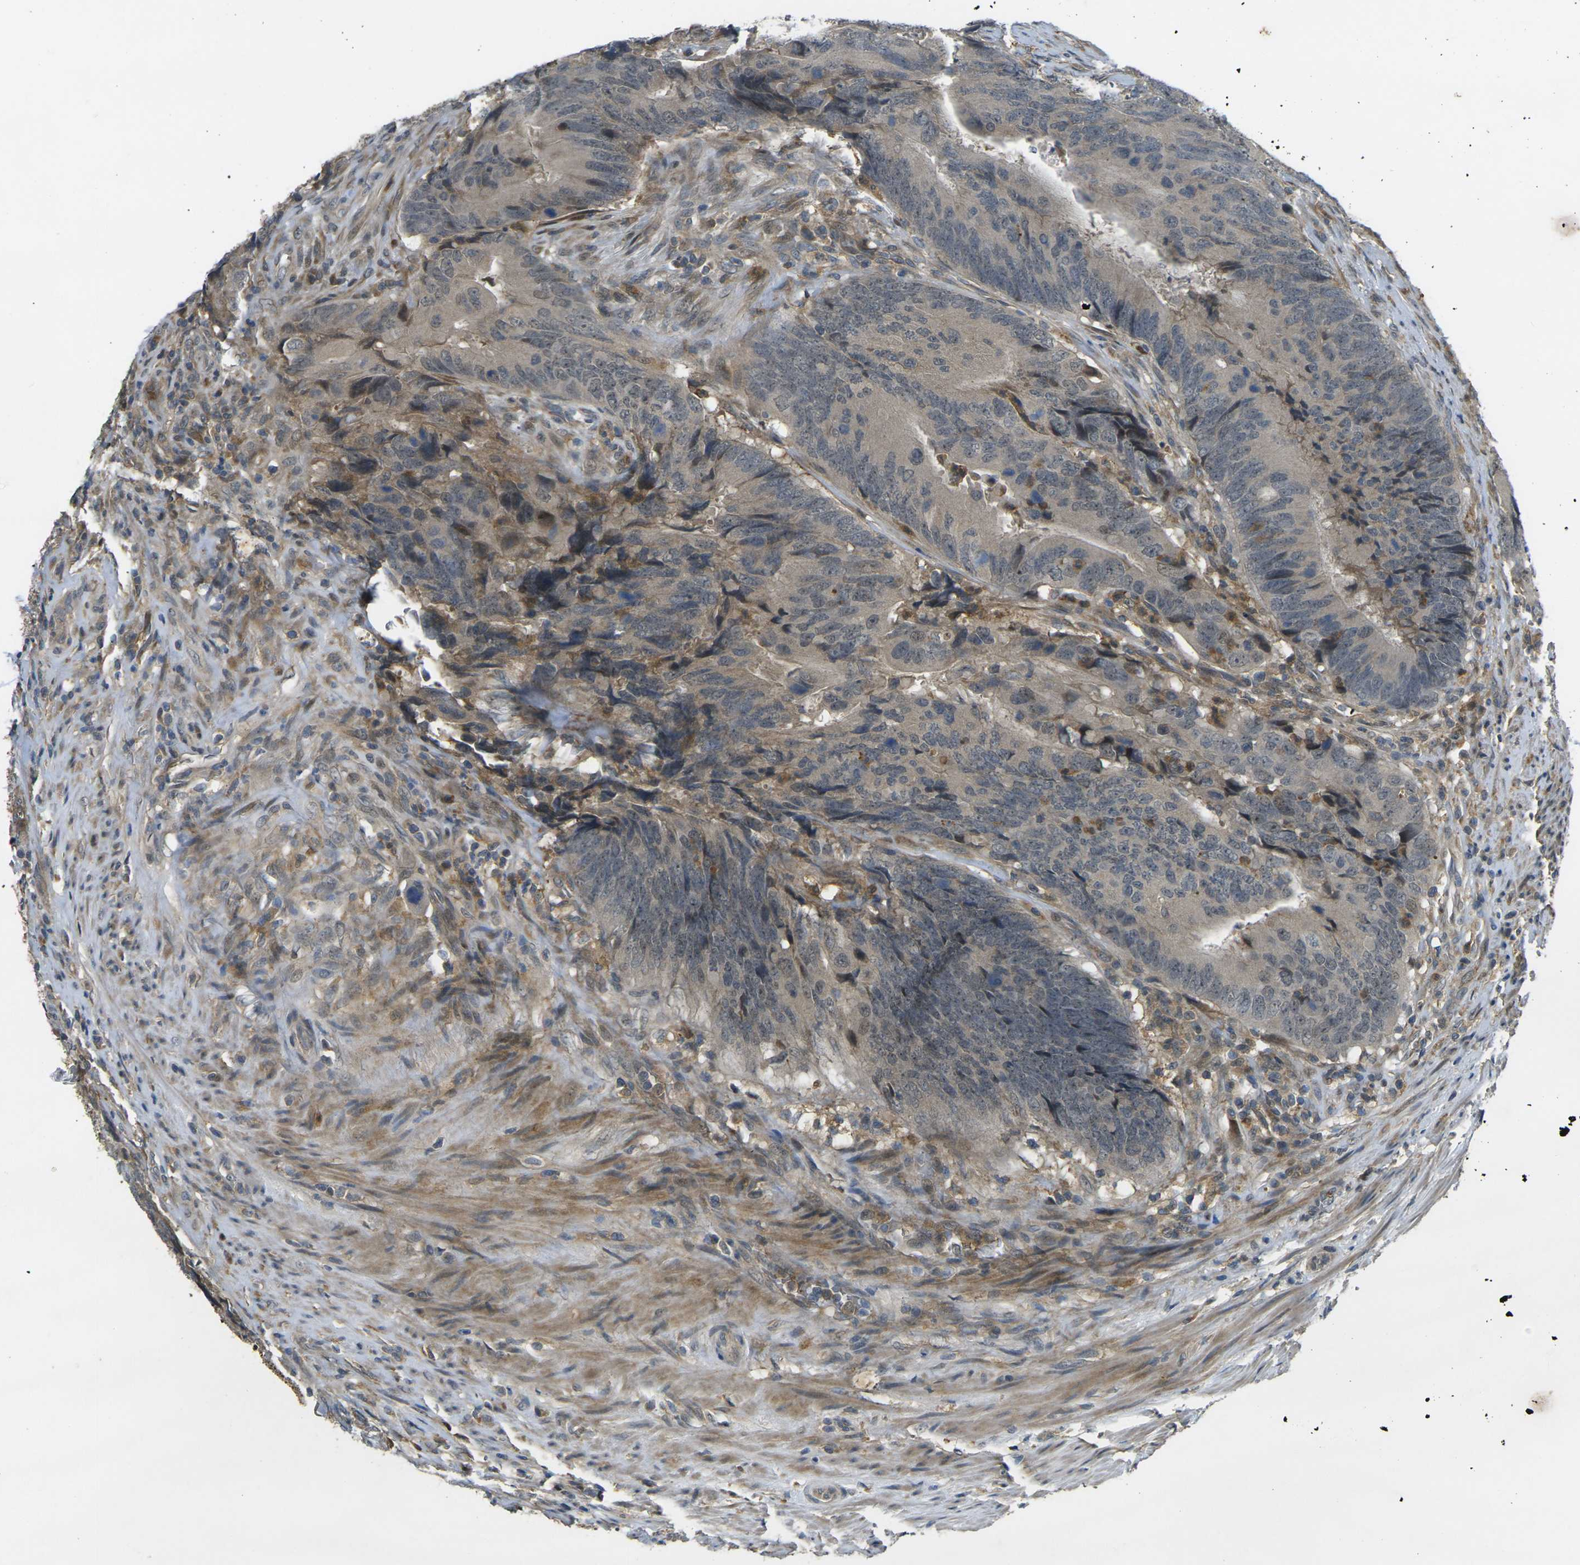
{"staining": {"intensity": "weak", "quantity": ">75%", "location": "cytoplasmic/membranous"}, "tissue": "colorectal cancer", "cell_type": "Tumor cells", "image_type": "cancer", "snomed": [{"axis": "morphology", "description": "Normal tissue, NOS"}, {"axis": "morphology", "description": "Adenocarcinoma, NOS"}, {"axis": "topography", "description": "Colon"}], "caption": "Weak cytoplasmic/membranous staining for a protein is identified in about >75% of tumor cells of colorectal cancer using immunohistochemistry (IHC).", "gene": "PIGL", "patient": {"sex": "male", "age": 56}}